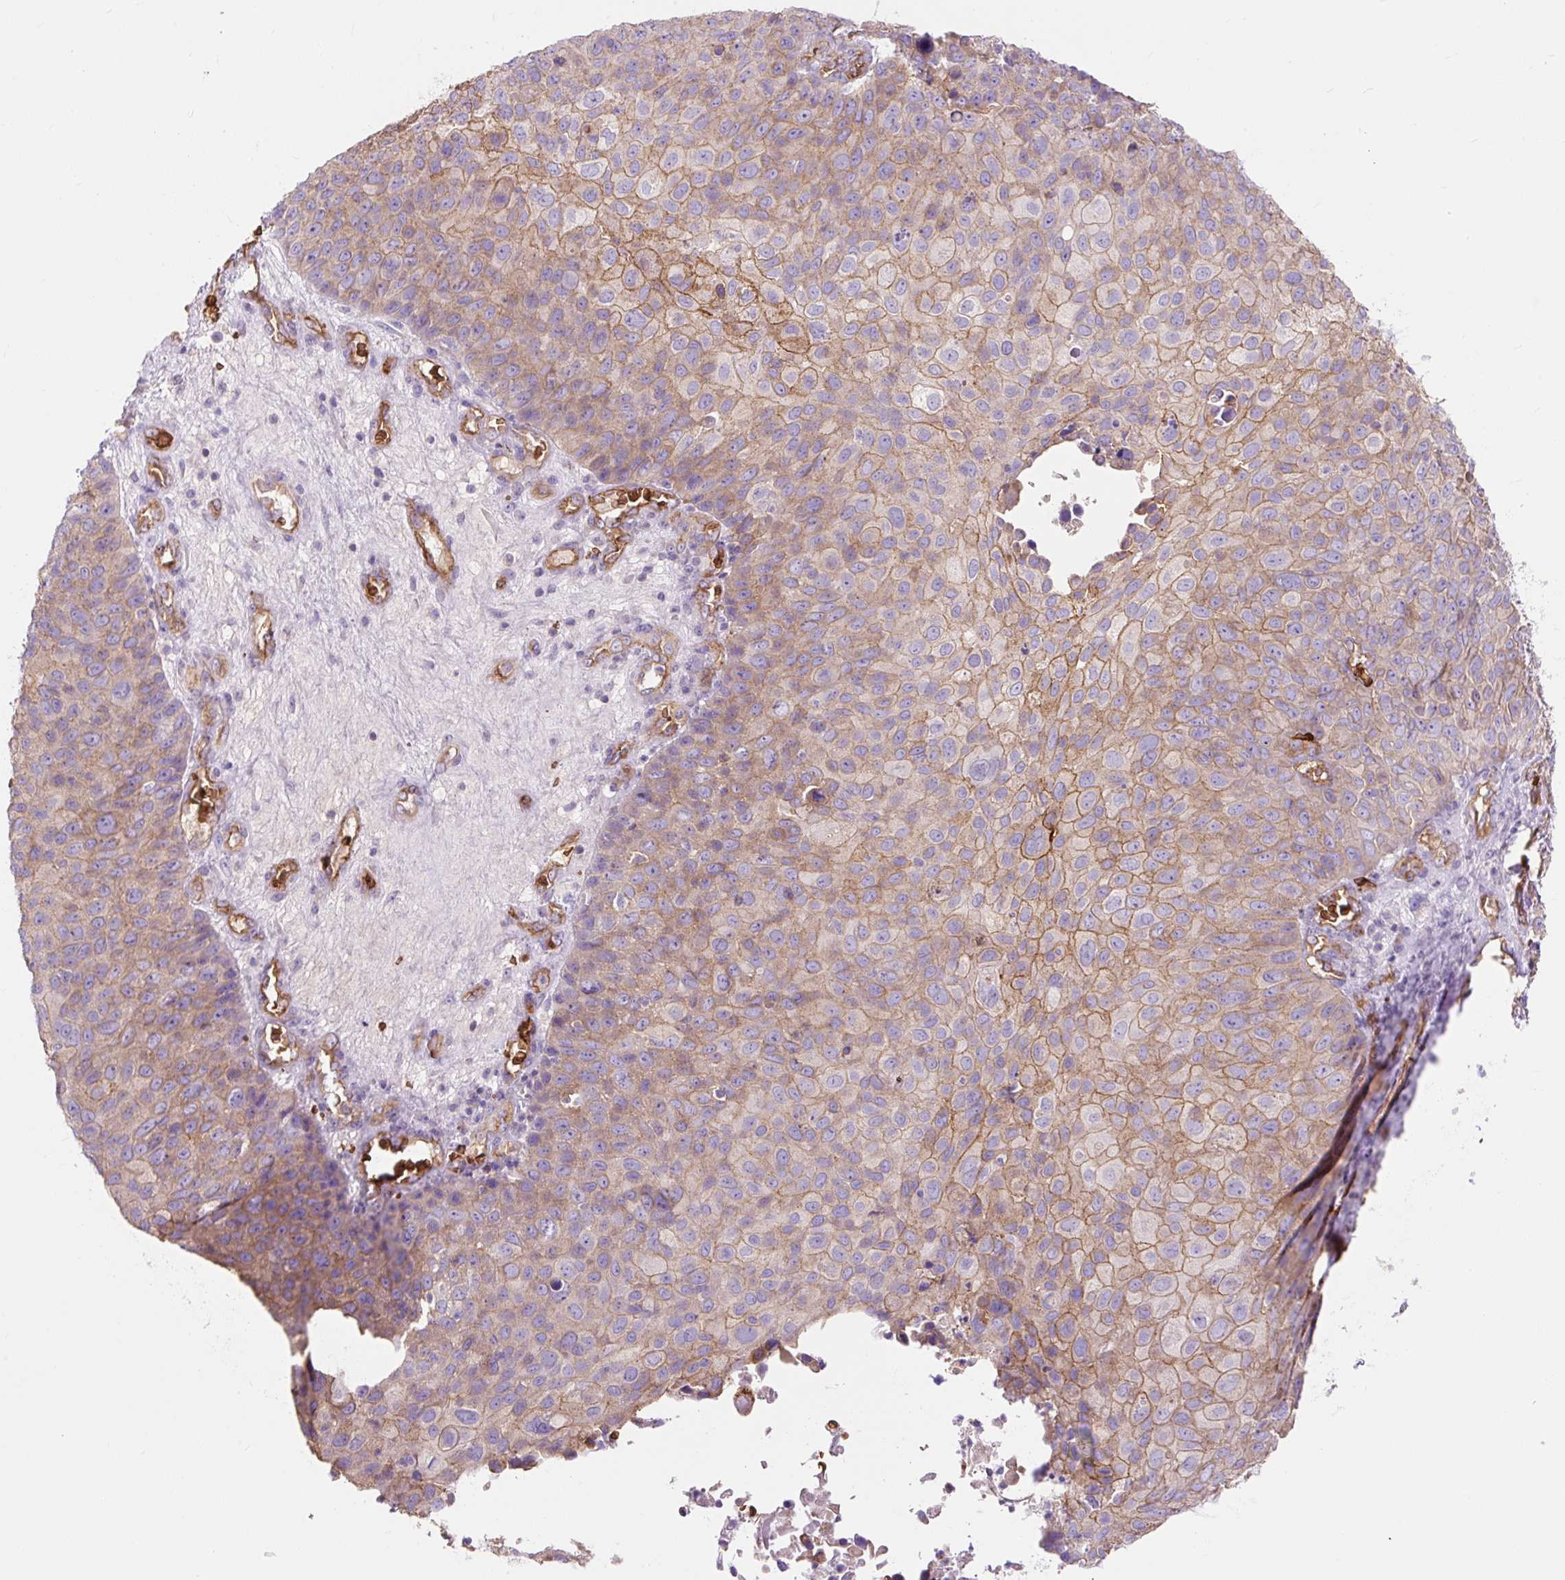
{"staining": {"intensity": "moderate", "quantity": "25%-75%", "location": "cytoplasmic/membranous"}, "tissue": "skin cancer", "cell_type": "Tumor cells", "image_type": "cancer", "snomed": [{"axis": "morphology", "description": "Squamous cell carcinoma, NOS"}, {"axis": "topography", "description": "Skin"}], "caption": "Squamous cell carcinoma (skin) stained with DAB (3,3'-diaminobenzidine) immunohistochemistry (IHC) exhibits medium levels of moderate cytoplasmic/membranous positivity in approximately 25%-75% of tumor cells.", "gene": "HIP1R", "patient": {"sex": "male", "age": 87}}